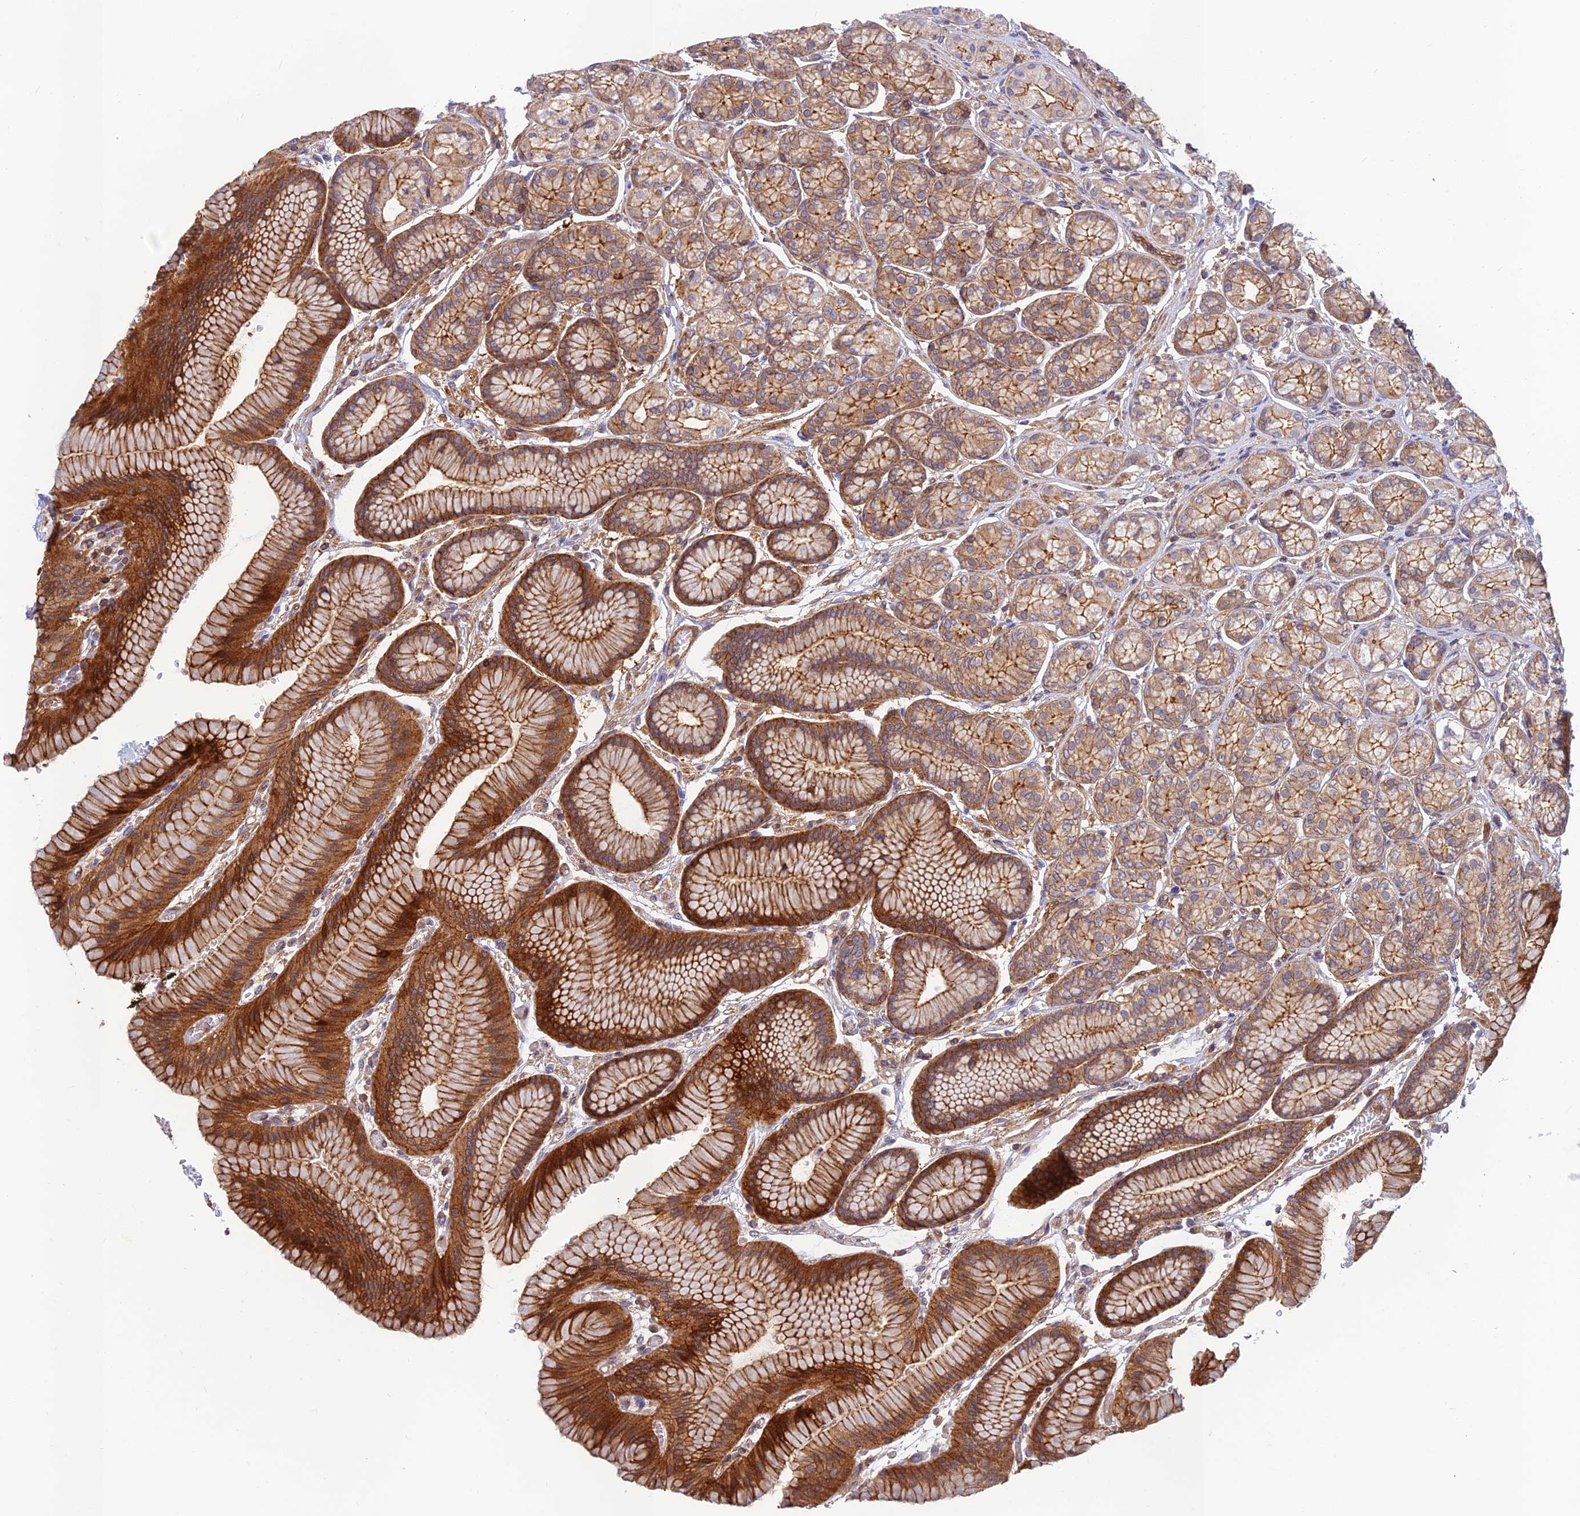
{"staining": {"intensity": "strong", "quantity": ">75%", "location": "cytoplasmic/membranous"}, "tissue": "stomach", "cell_type": "Glandular cells", "image_type": "normal", "snomed": [{"axis": "morphology", "description": "Normal tissue, NOS"}, {"axis": "morphology", "description": "Adenocarcinoma, NOS"}, {"axis": "morphology", "description": "Adenocarcinoma, High grade"}, {"axis": "topography", "description": "Stomach, upper"}, {"axis": "topography", "description": "Stomach"}], "caption": "Immunohistochemical staining of benign stomach reveals strong cytoplasmic/membranous protein staining in approximately >75% of glandular cells. The staining was performed using DAB to visualize the protein expression in brown, while the nuclei were stained in blue with hematoxylin (Magnification: 20x).", "gene": "PPP1R12C", "patient": {"sex": "female", "age": 65}}